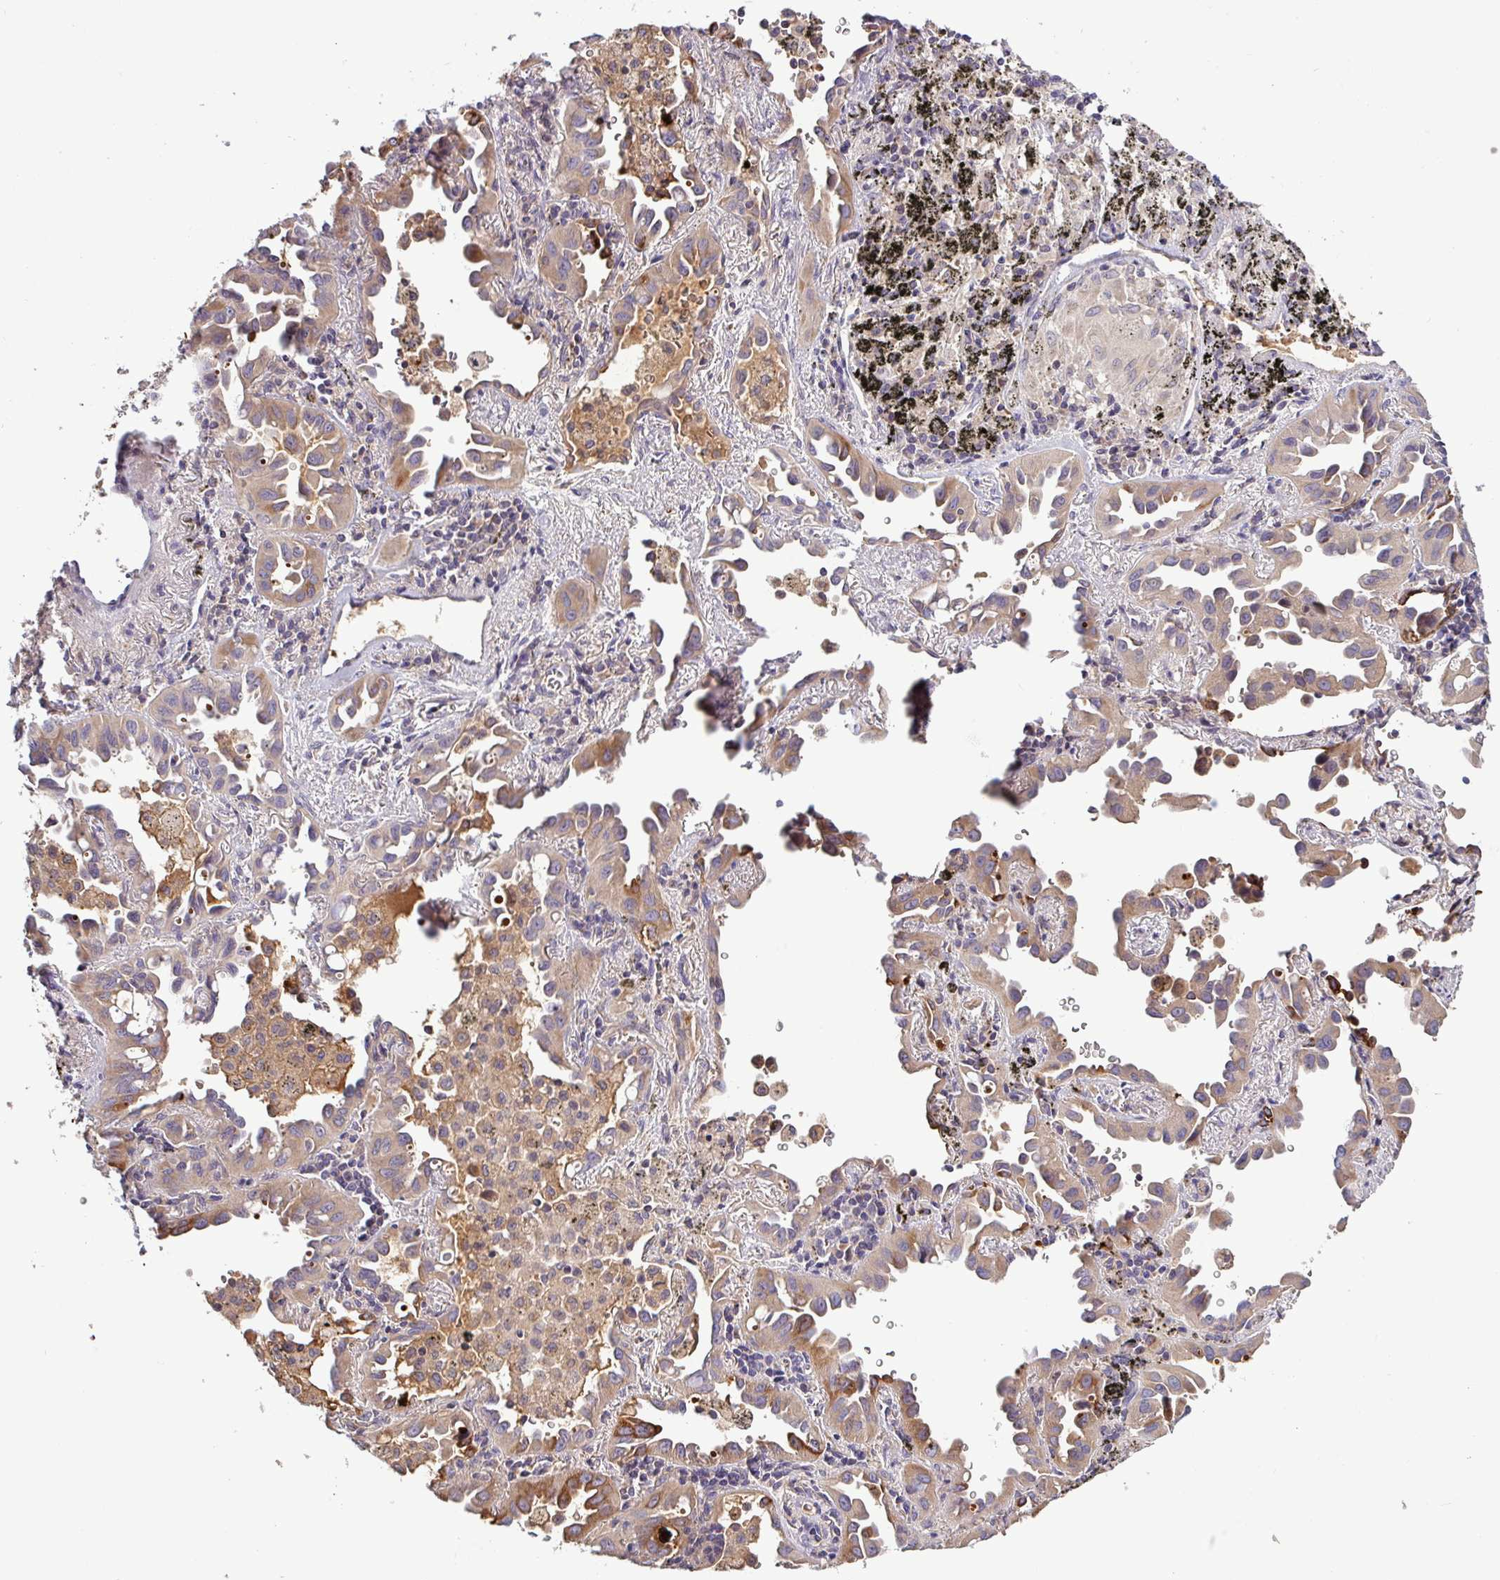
{"staining": {"intensity": "moderate", "quantity": "25%-75%", "location": "cytoplasmic/membranous"}, "tissue": "lung cancer", "cell_type": "Tumor cells", "image_type": "cancer", "snomed": [{"axis": "morphology", "description": "Adenocarcinoma, NOS"}, {"axis": "topography", "description": "Lung"}], "caption": "Lung cancer stained for a protein (brown) shows moderate cytoplasmic/membranous positive expression in about 25%-75% of tumor cells.", "gene": "SFTPB", "patient": {"sex": "male", "age": 68}}